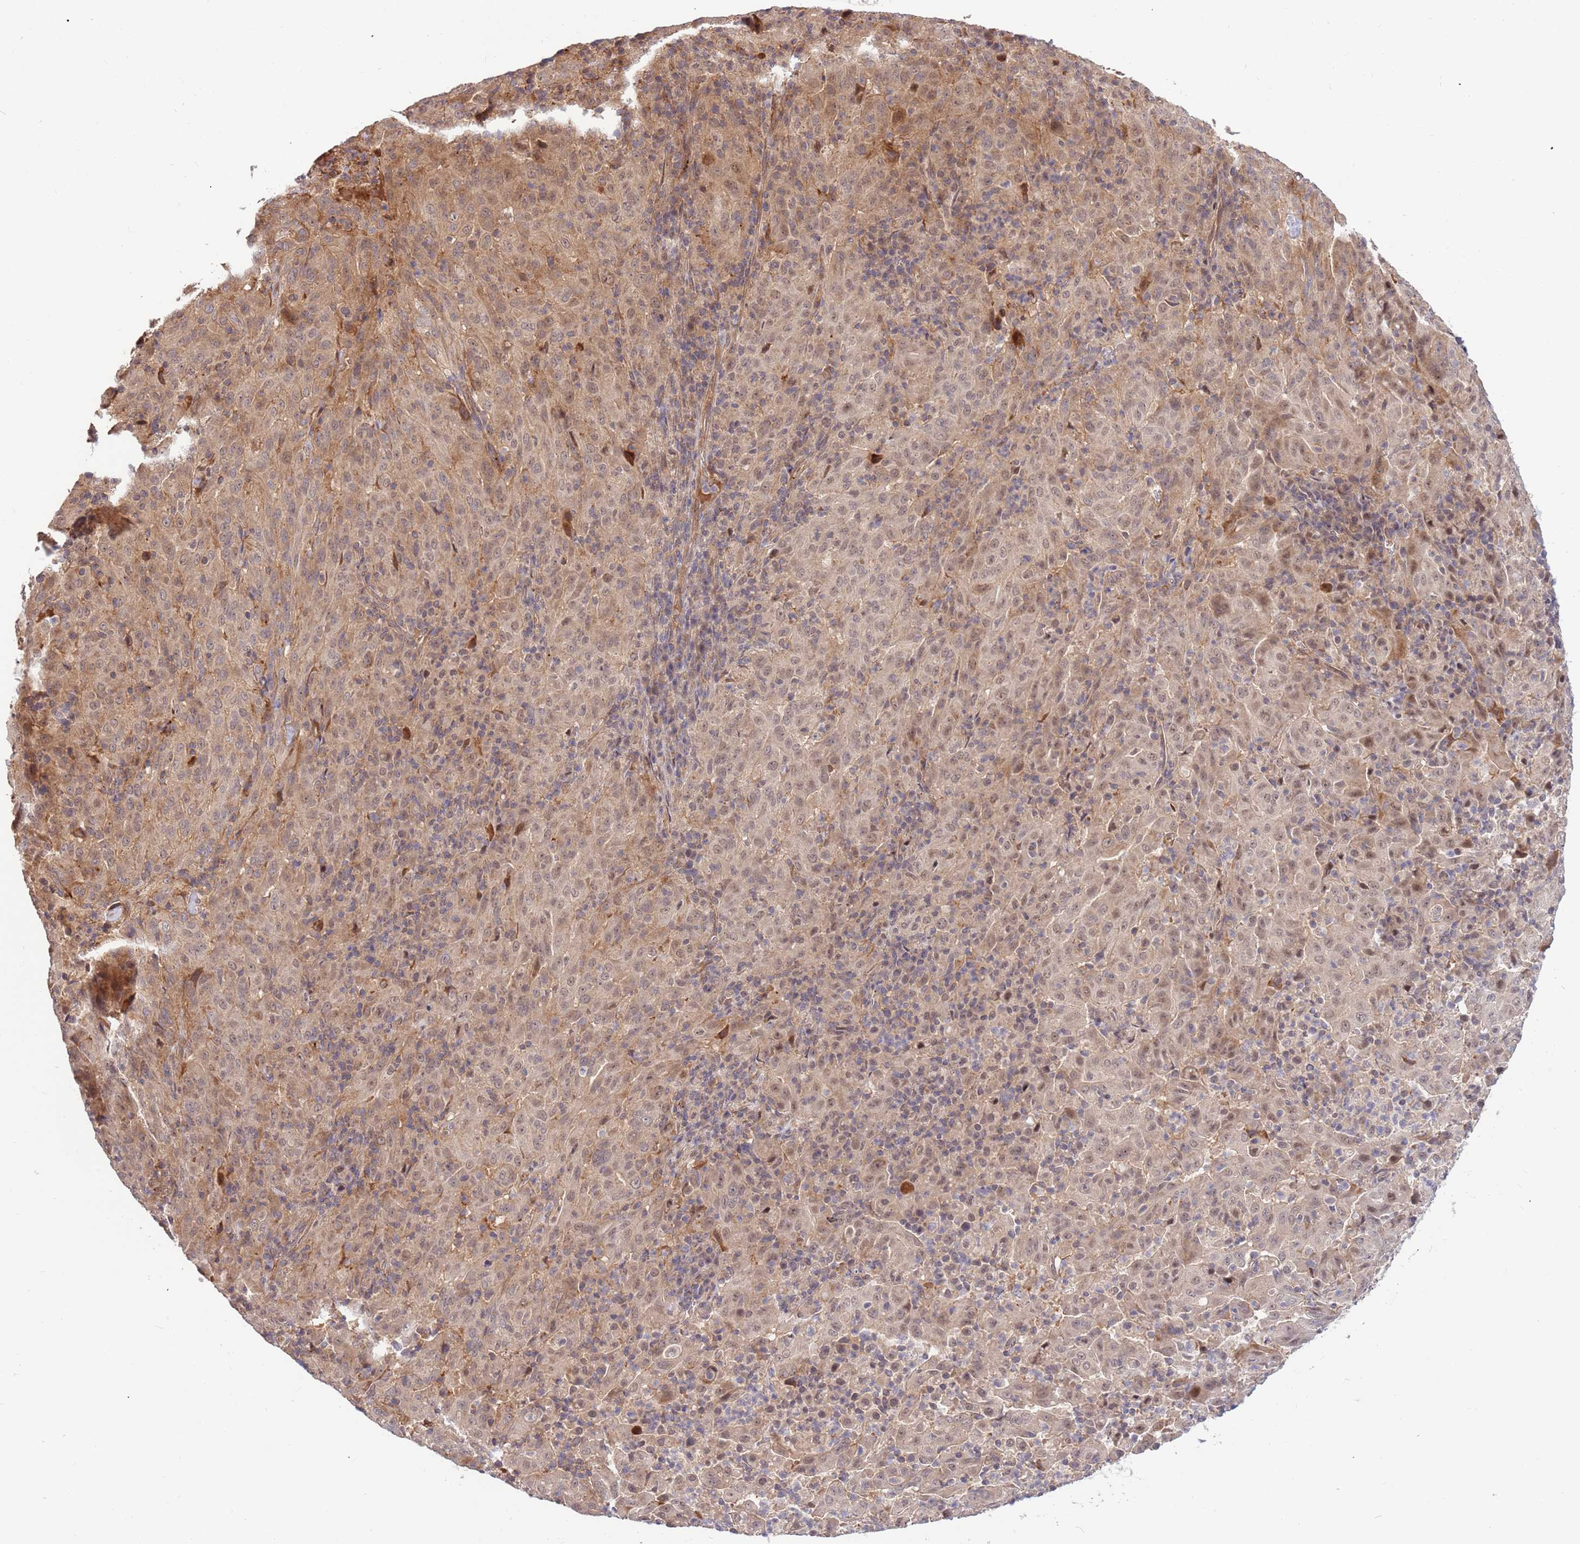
{"staining": {"intensity": "weak", "quantity": ">75%", "location": "cytoplasmic/membranous,nuclear"}, "tissue": "pancreatic cancer", "cell_type": "Tumor cells", "image_type": "cancer", "snomed": [{"axis": "morphology", "description": "Adenocarcinoma, NOS"}, {"axis": "topography", "description": "Pancreas"}], "caption": "Pancreatic cancer stained with DAB (3,3'-diaminobenzidine) IHC exhibits low levels of weak cytoplasmic/membranous and nuclear positivity in about >75% of tumor cells. The staining is performed using DAB (3,3'-diaminobenzidine) brown chromogen to label protein expression. The nuclei are counter-stained blue using hematoxylin.", "gene": "HAUS3", "patient": {"sex": "male", "age": 63}}